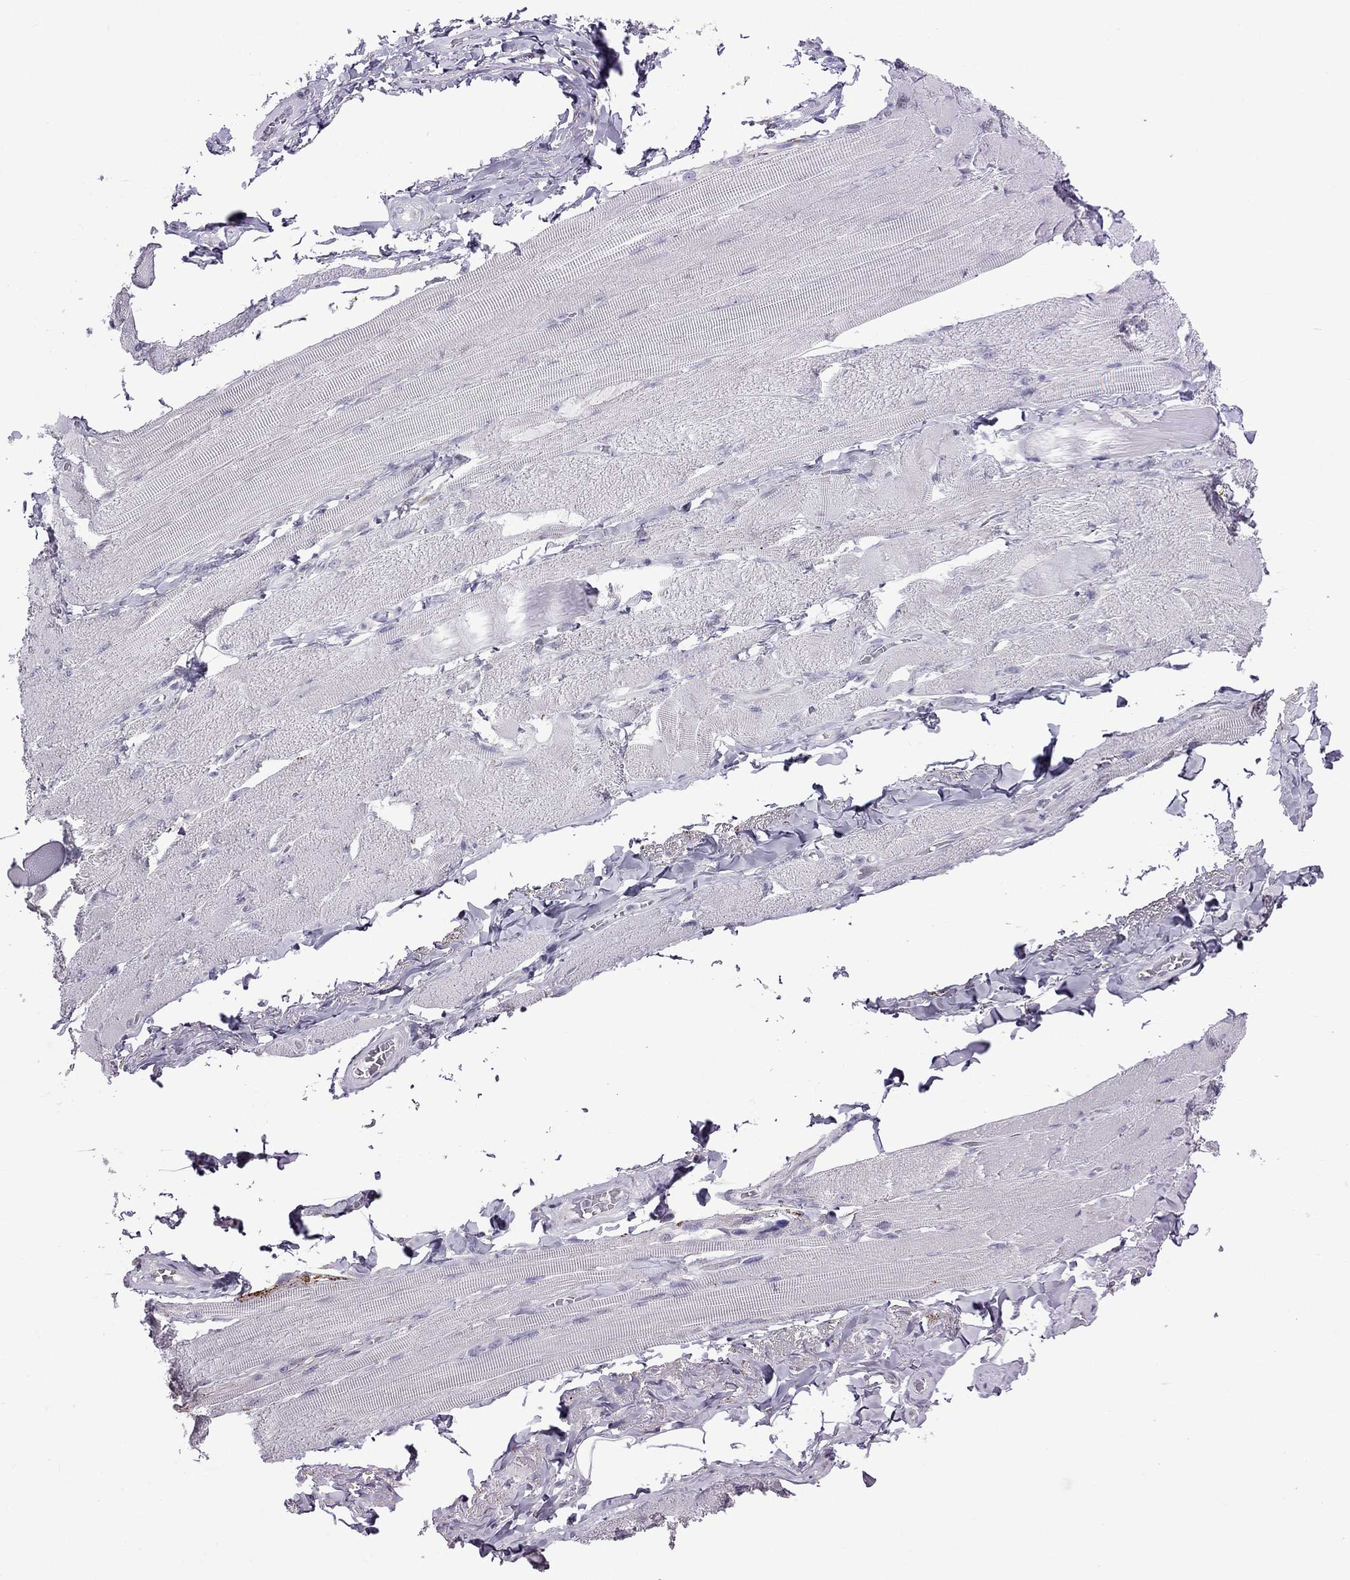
{"staining": {"intensity": "negative", "quantity": "none", "location": "none"}, "tissue": "skeletal muscle", "cell_type": "Myocytes", "image_type": "normal", "snomed": [{"axis": "morphology", "description": "Normal tissue, NOS"}, {"axis": "topography", "description": "Skeletal muscle"}, {"axis": "topography", "description": "Anal"}, {"axis": "topography", "description": "Peripheral nerve tissue"}], "caption": "Immunohistochemical staining of normal human skeletal muscle demonstrates no significant staining in myocytes.", "gene": "MGP", "patient": {"sex": "male", "age": 53}}